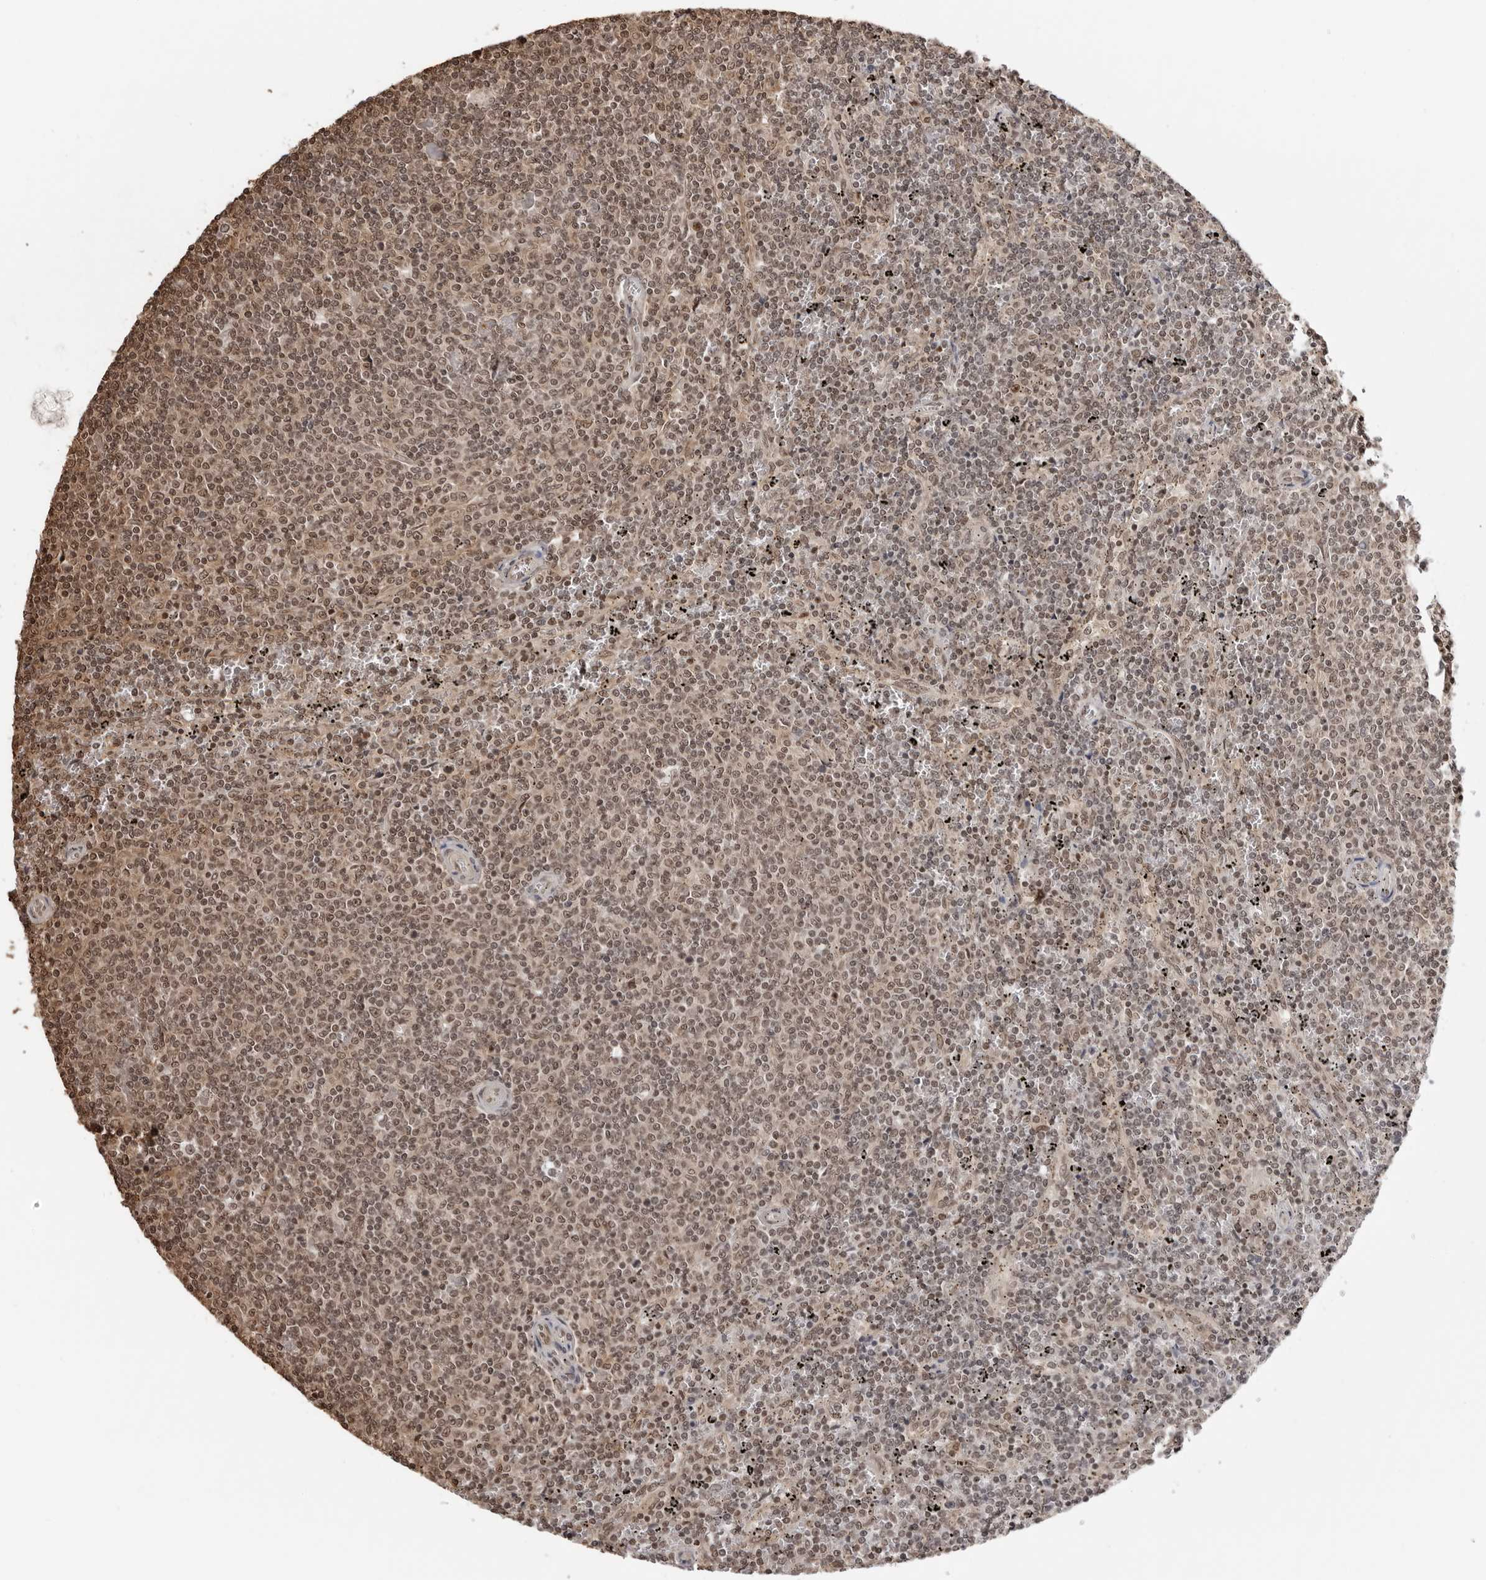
{"staining": {"intensity": "weak", "quantity": ">75%", "location": "nuclear"}, "tissue": "lymphoma", "cell_type": "Tumor cells", "image_type": "cancer", "snomed": [{"axis": "morphology", "description": "Malignant lymphoma, non-Hodgkin's type, Low grade"}, {"axis": "topography", "description": "Spleen"}], "caption": "Malignant lymphoma, non-Hodgkin's type (low-grade) was stained to show a protein in brown. There is low levels of weak nuclear positivity in approximately >75% of tumor cells. (DAB IHC with brightfield microscopy, high magnification).", "gene": "SDE2", "patient": {"sex": "female", "age": 50}}